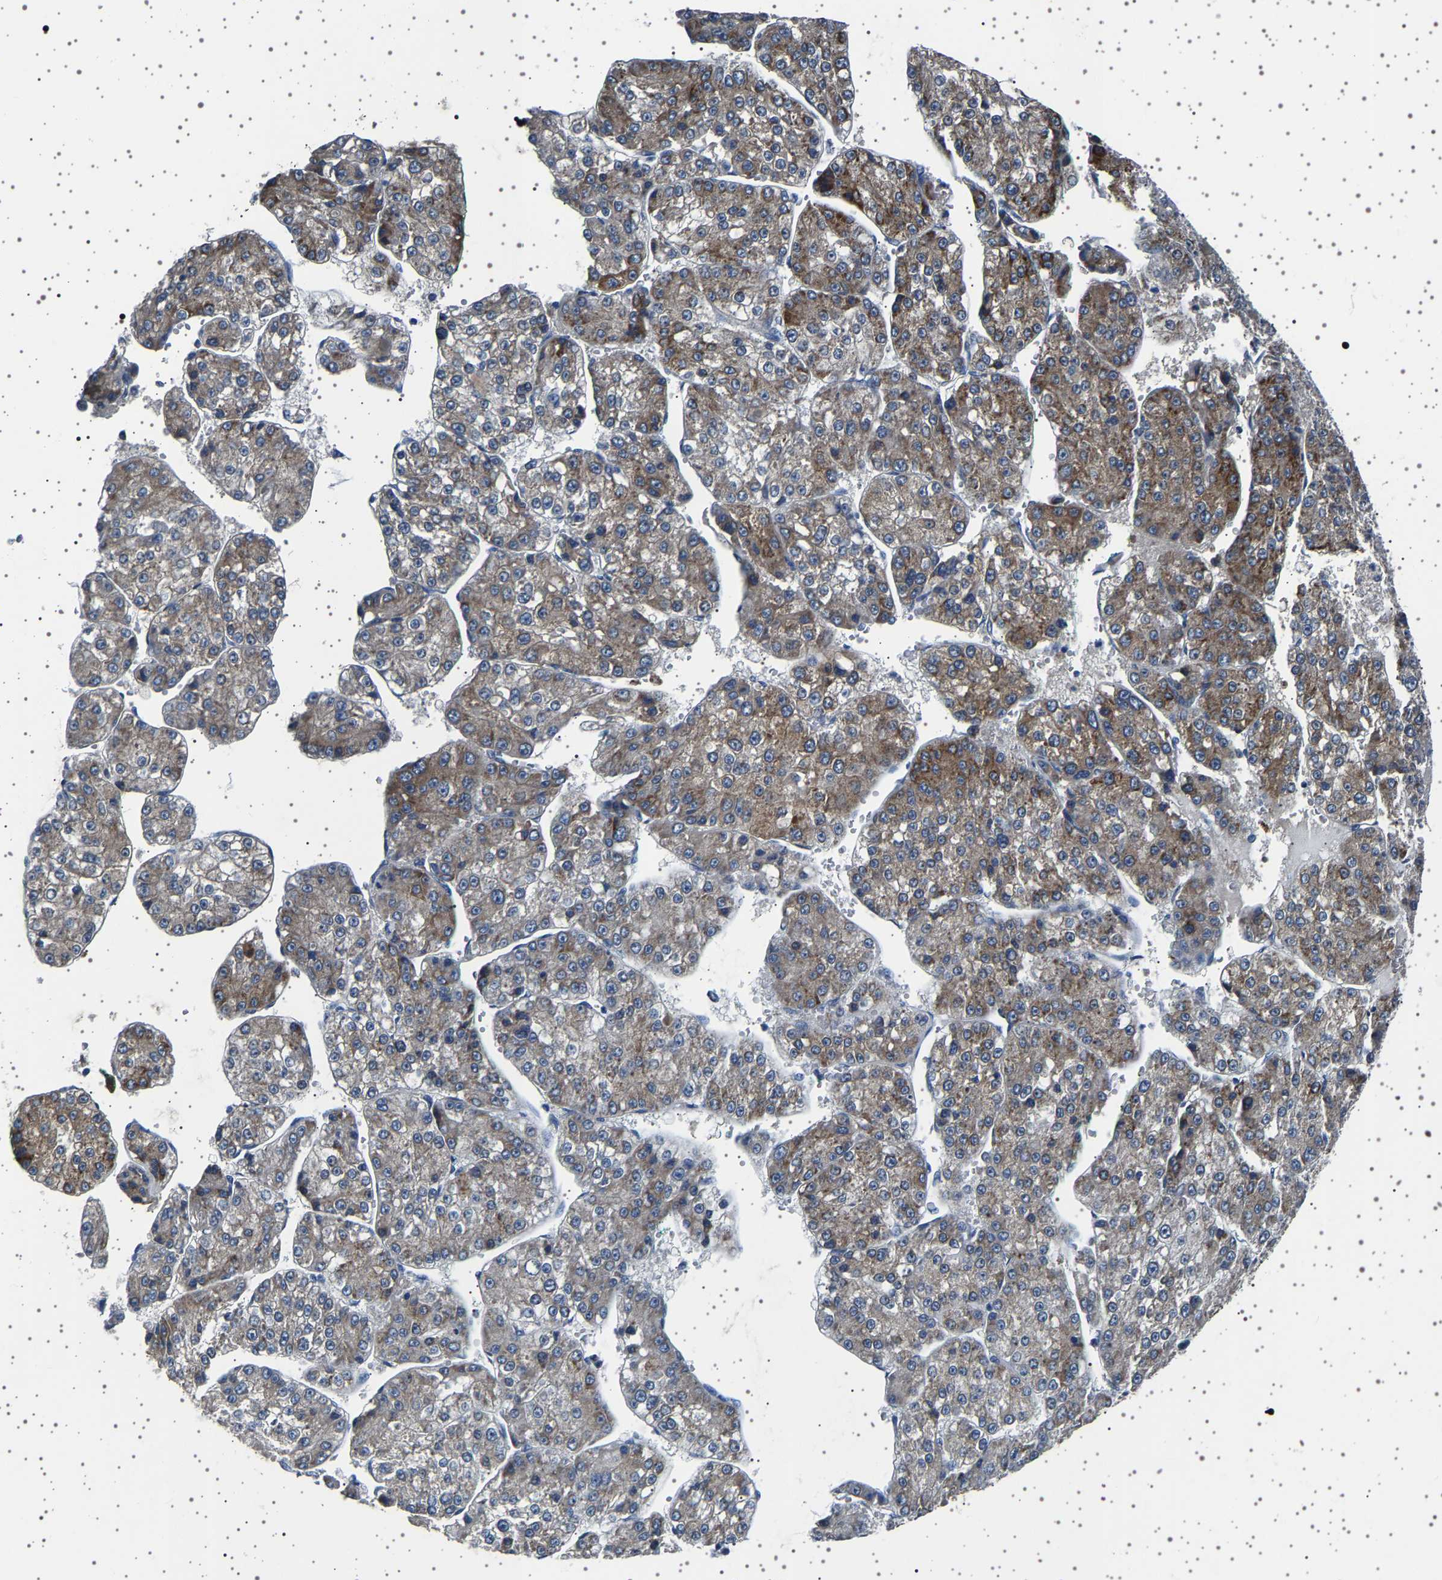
{"staining": {"intensity": "moderate", "quantity": ">75%", "location": "cytoplasmic/membranous"}, "tissue": "liver cancer", "cell_type": "Tumor cells", "image_type": "cancer", "snomed": [{"axis": "morphology", "description": "Carcinoma, Hepatocellular, NOS"}, {"axis": "topography", "description": "Liver"}], "caption": "A medium amount of moderate cytoplasmic/membranous expression is seen in about >75% of tumor cells in hepatocellular carcinoma (liver) tissue. The staining was performed using DAB (3,3'-diaminobenzidine), with brown indicating positive protein expression. Nuclei are stained blue with hematoxylin.", "gene": "FTCD", "patient": {"sex": "female", "age": 73}}